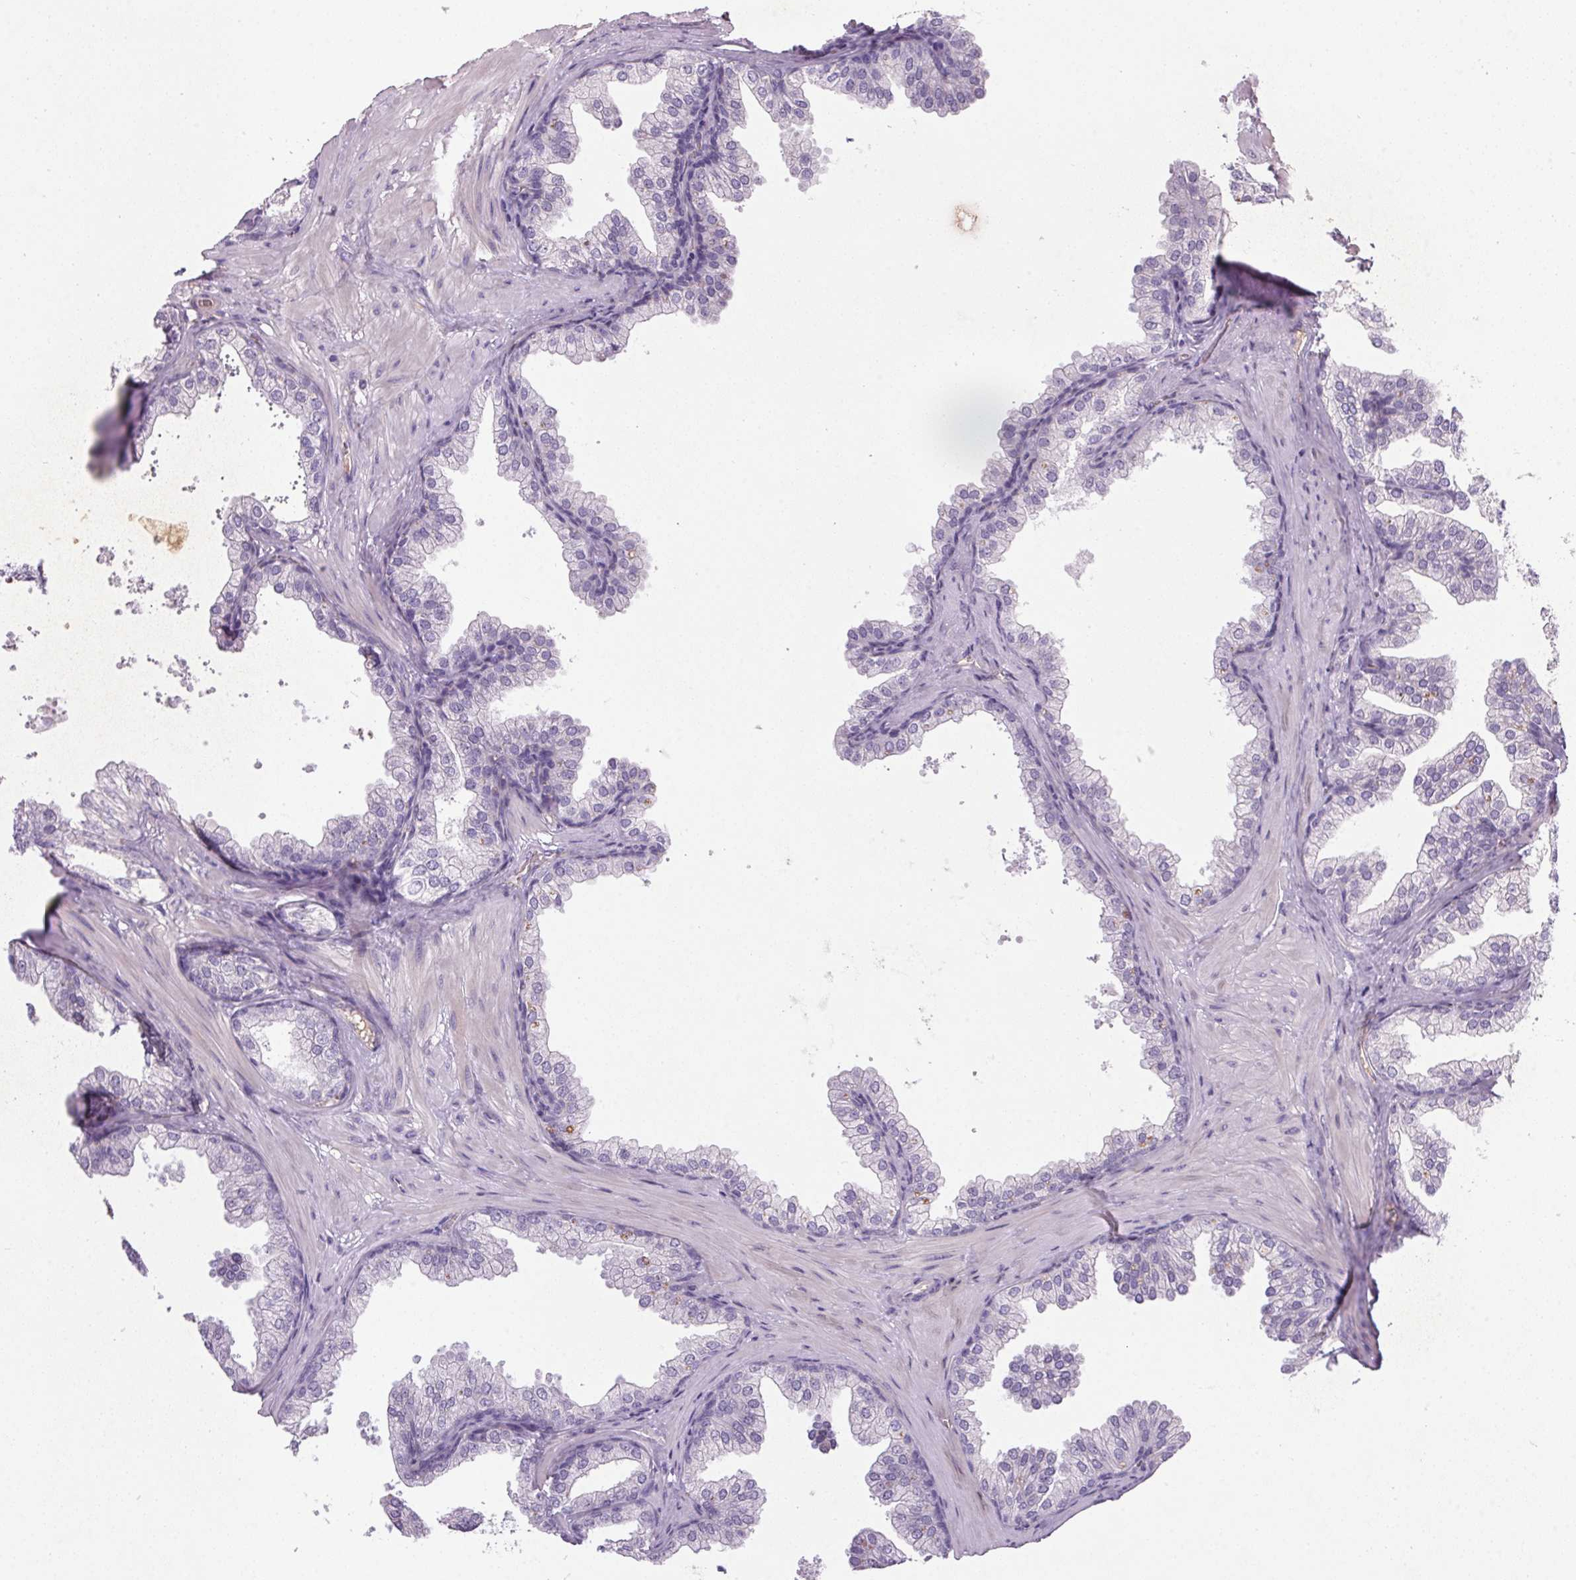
{"staining": {"intensity": "negative", "quantity": "none", "location": "none"}, "tissue": "prostate", "cell_type": "Glandular cells", "image_type": "normal", "snomed": [{"axis": "morphology", "description": "Normal tissue, NOS"}, {"axis": "topography", "description": "Prostate"}], "caption": "High power microscopy photomicrograph of an immunohistochemistry (IHC) micrograph of normal prostate, revealing no significant staining in glandular cells.", "gene": "APOC4", "patient": {"sex": "male", "age": 37}}